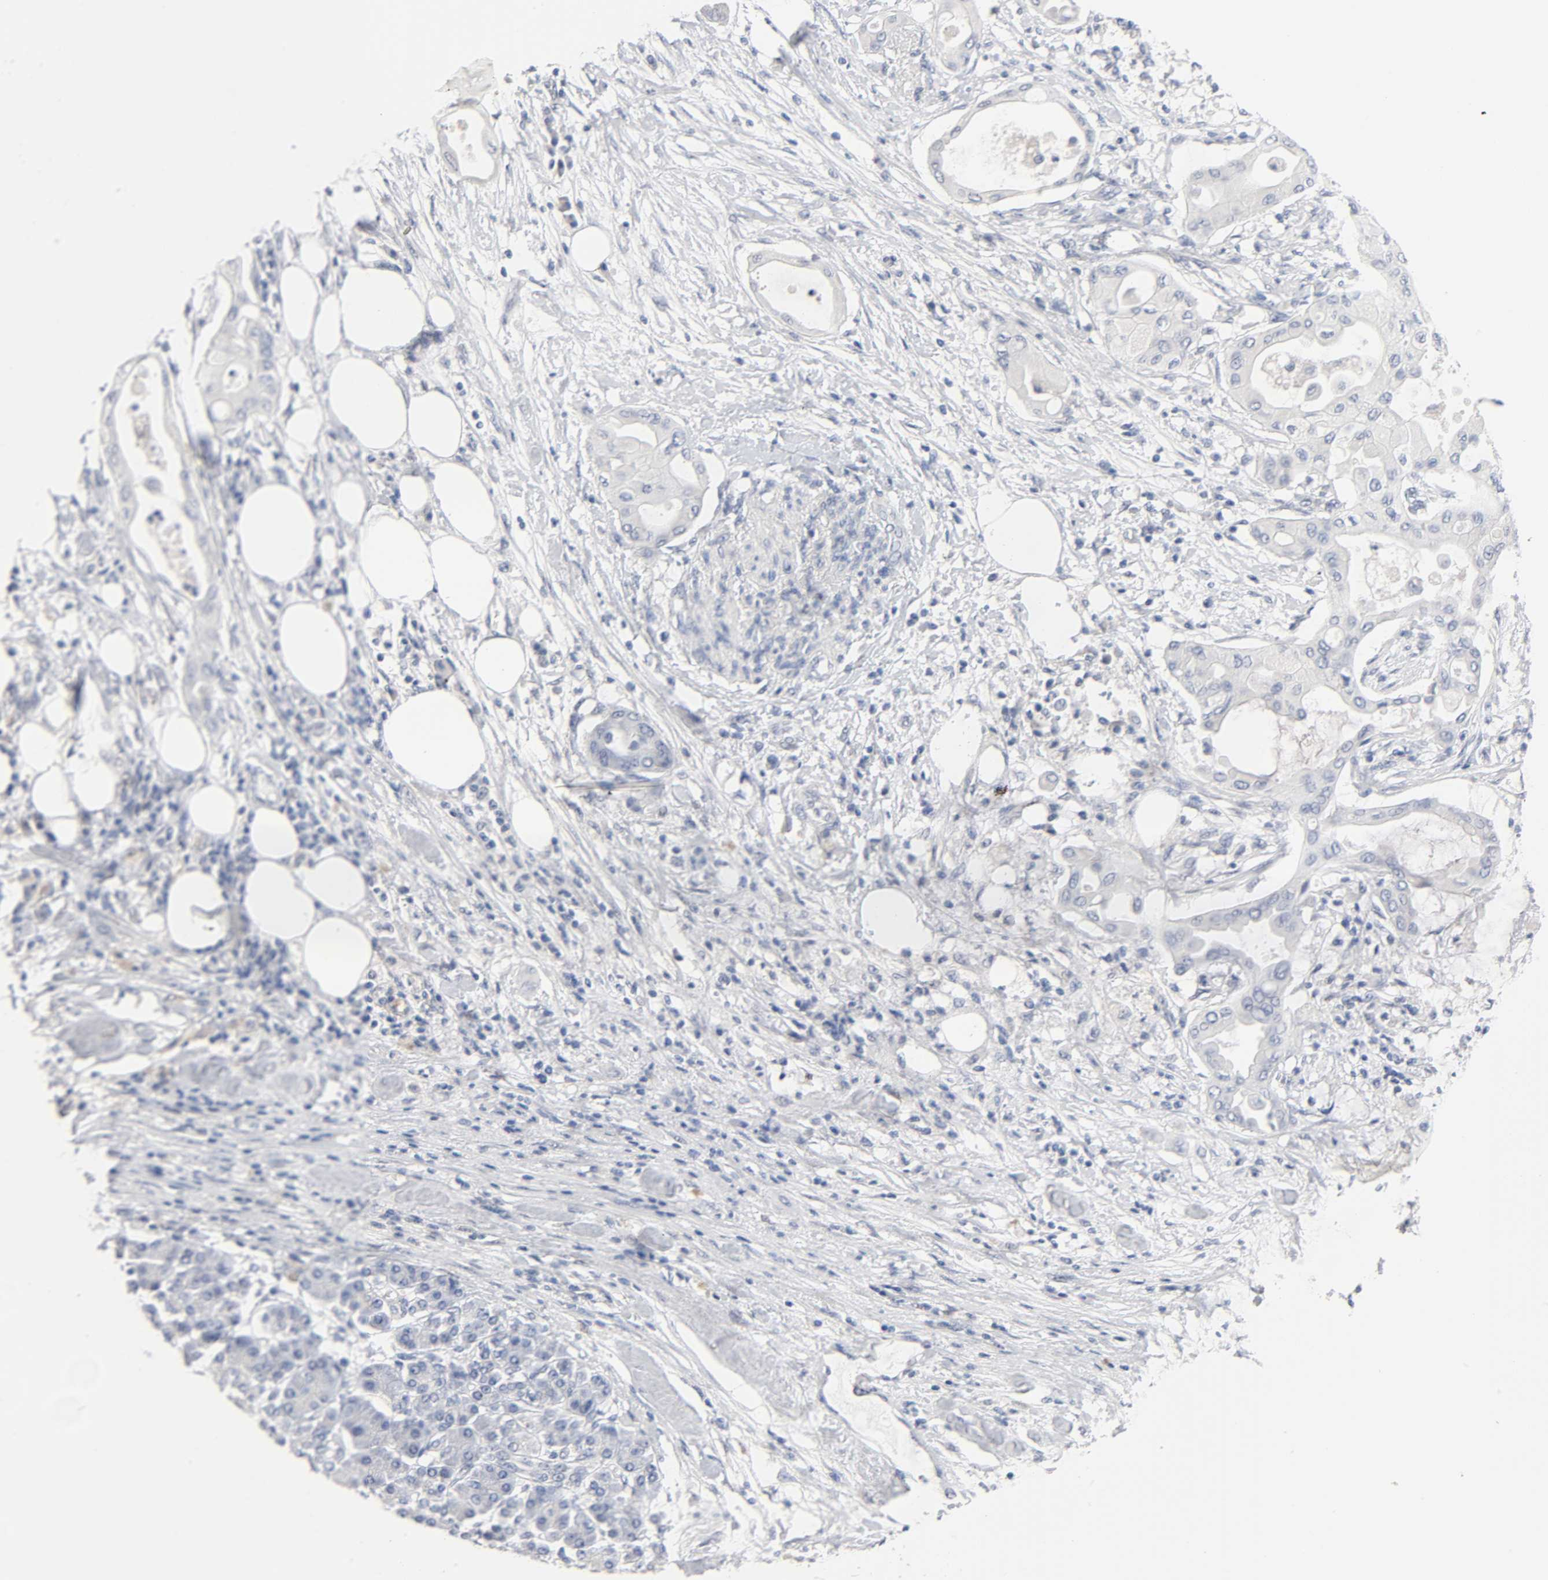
{"staining": {"intensity": "negative", "quantity": "none", "location": "none"}, "tissue": "pancreatic cancer", "cell_type": "Tumor cells", "image_type": "cancer", "snomed": [{"axis": "morphology", "description": "Adenocarcinoma, NOS"}, {"axis": "morphology", "description": "Adenocarcinoma, metastatic, NOS"}, {"axis": "topography", "description": "Lymph node"}, {"axis": "topography", "description": "Pancreas"}, {"axis": "topography", "description": "Duodenum"}], "caption": "Immunohistochemistry (IHC) of pancreatic cancer (metastatic adenocarcinoma) displays no staining in tumor cells.", "gene": "NFATC1", "patient": {"sex": "female", "age": 64}}